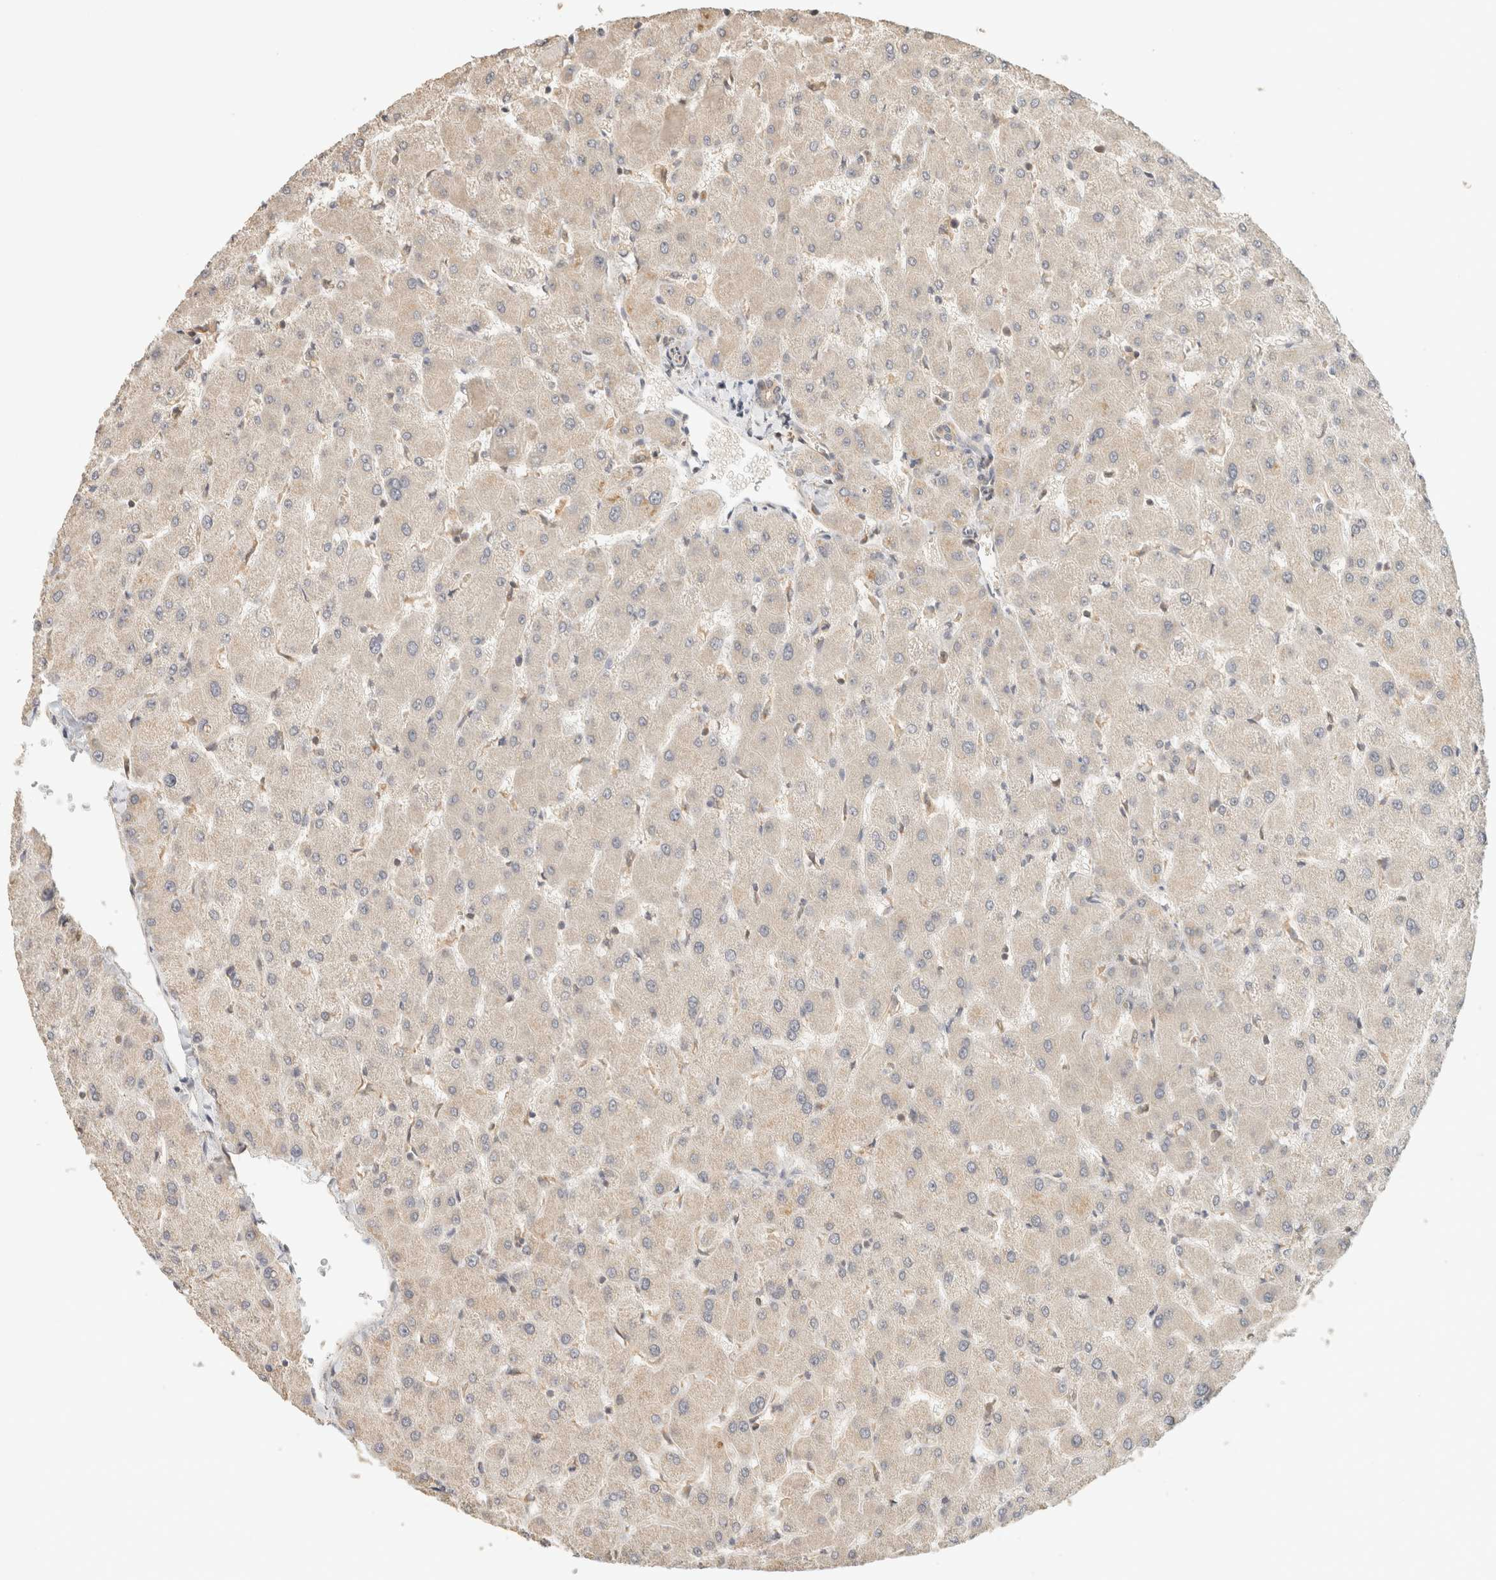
{"staining": {"intensity": "weak", "quantity": "<25%", "location": "cytoplasmic/membranous"}, "tissue": "liver", "cell_type": "Cholangiocytes", "image_type": "normal", "snomed": [{"axis": "morphology", "description": "Normal tissue, NOS"}, {"axis": "topography", "description": "Liver"}], "caption": "A photomicrograph of human liver is negative for staining in cholangiocytes. (Brightfield microscopy of DAB (3,3'-diaminobenzidine) immunohistochemistry at high magnification).", "gene": "TACC1", "patient": {"sex": "female", "age": 63}}